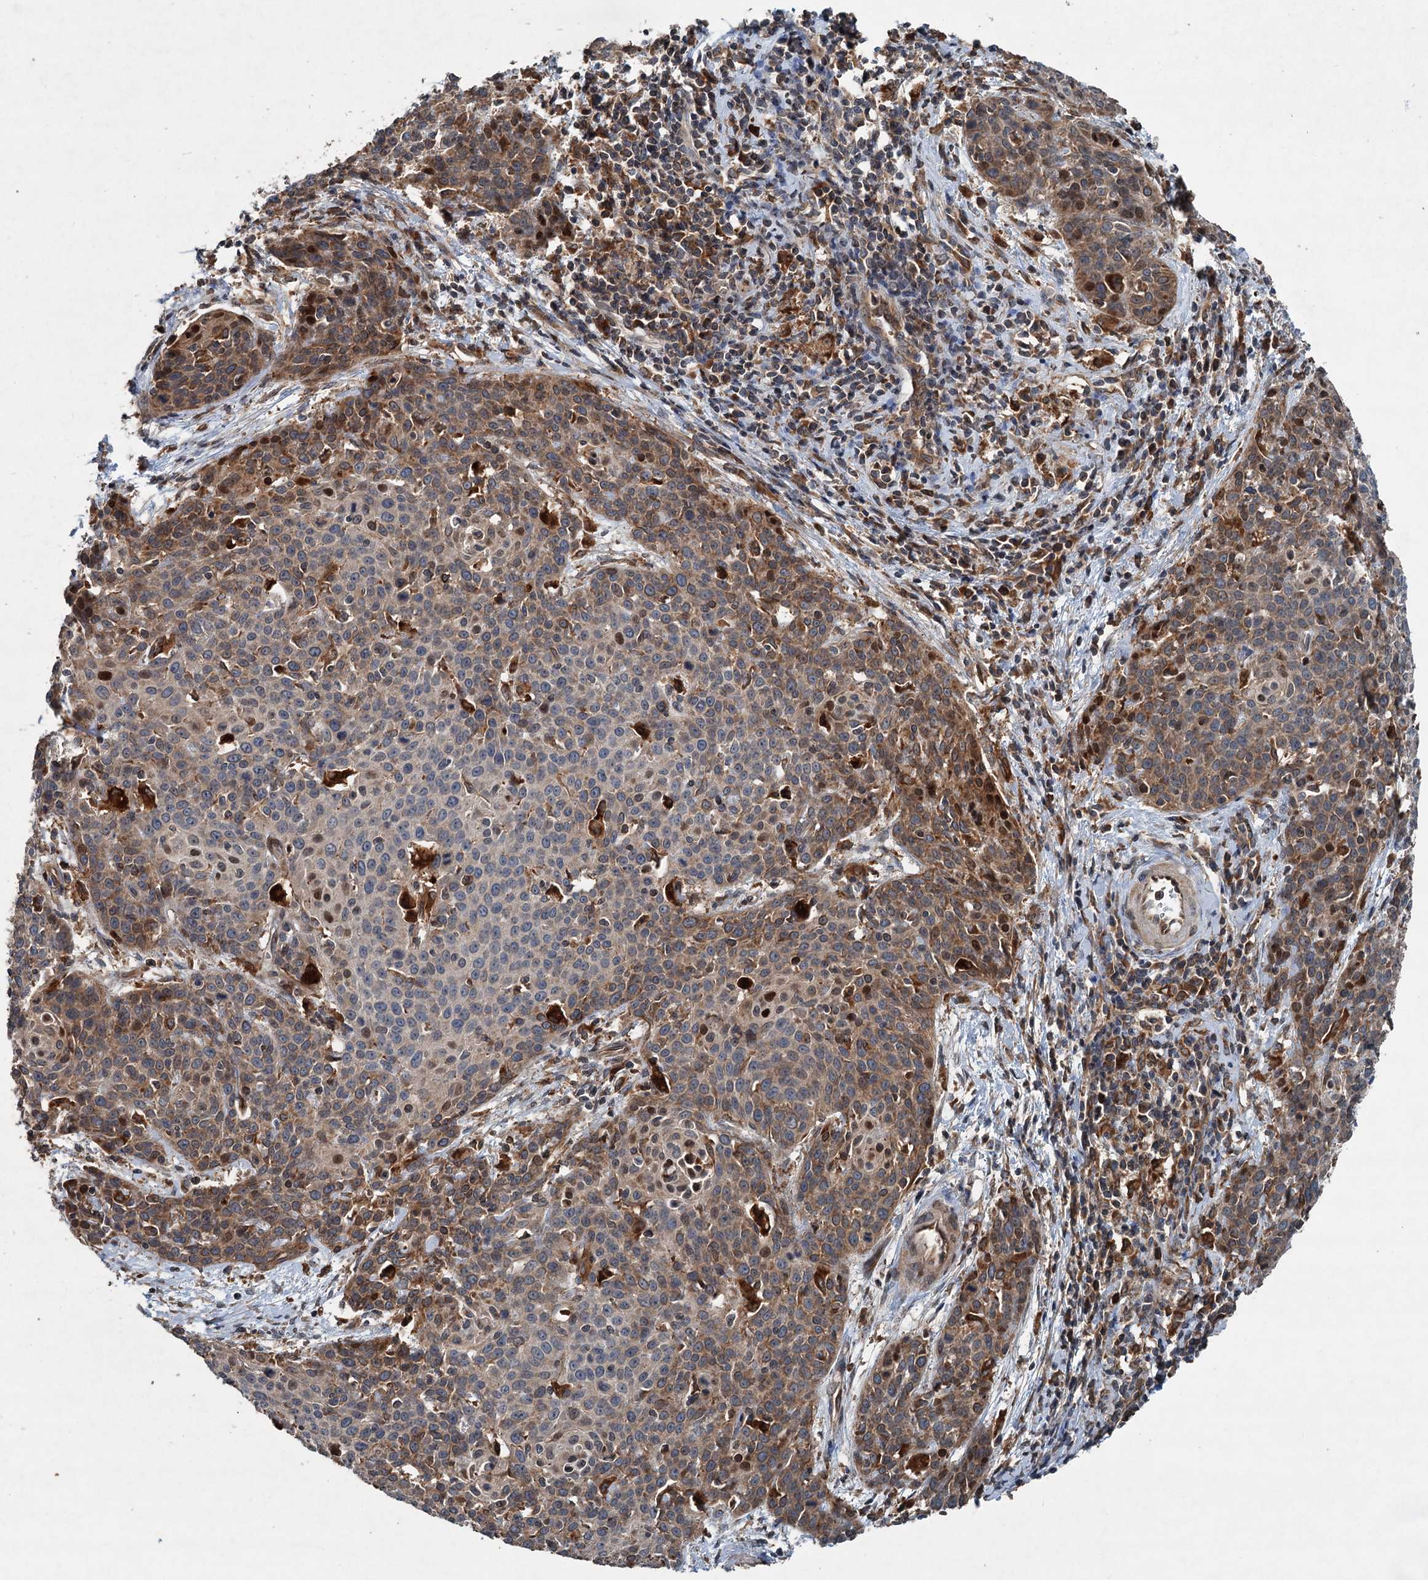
{"staining": {"intensity": "moderate", "quantity": "25%-75%", "location": "cytoplasmic/membranous,nuclear"}, "tissue": "cervical cancer", "cell_type": "Tumor cells", "image_type": "cancer", "snomed": [{"axis": "morphology", "description": "Squamous cell carcinoma, NOS"}, {"axis": "topography", "description": "Cervix"}], "caption": "The histopathology image demonstrates staining of squamous cell carcinoma (cervical), revealing moderate cytoplasmic/membranous and nuclear protein expression (brown color) within tumor cells.", "gene": "TAPBPL", "patient": {"sex": "female", "age": 38}}